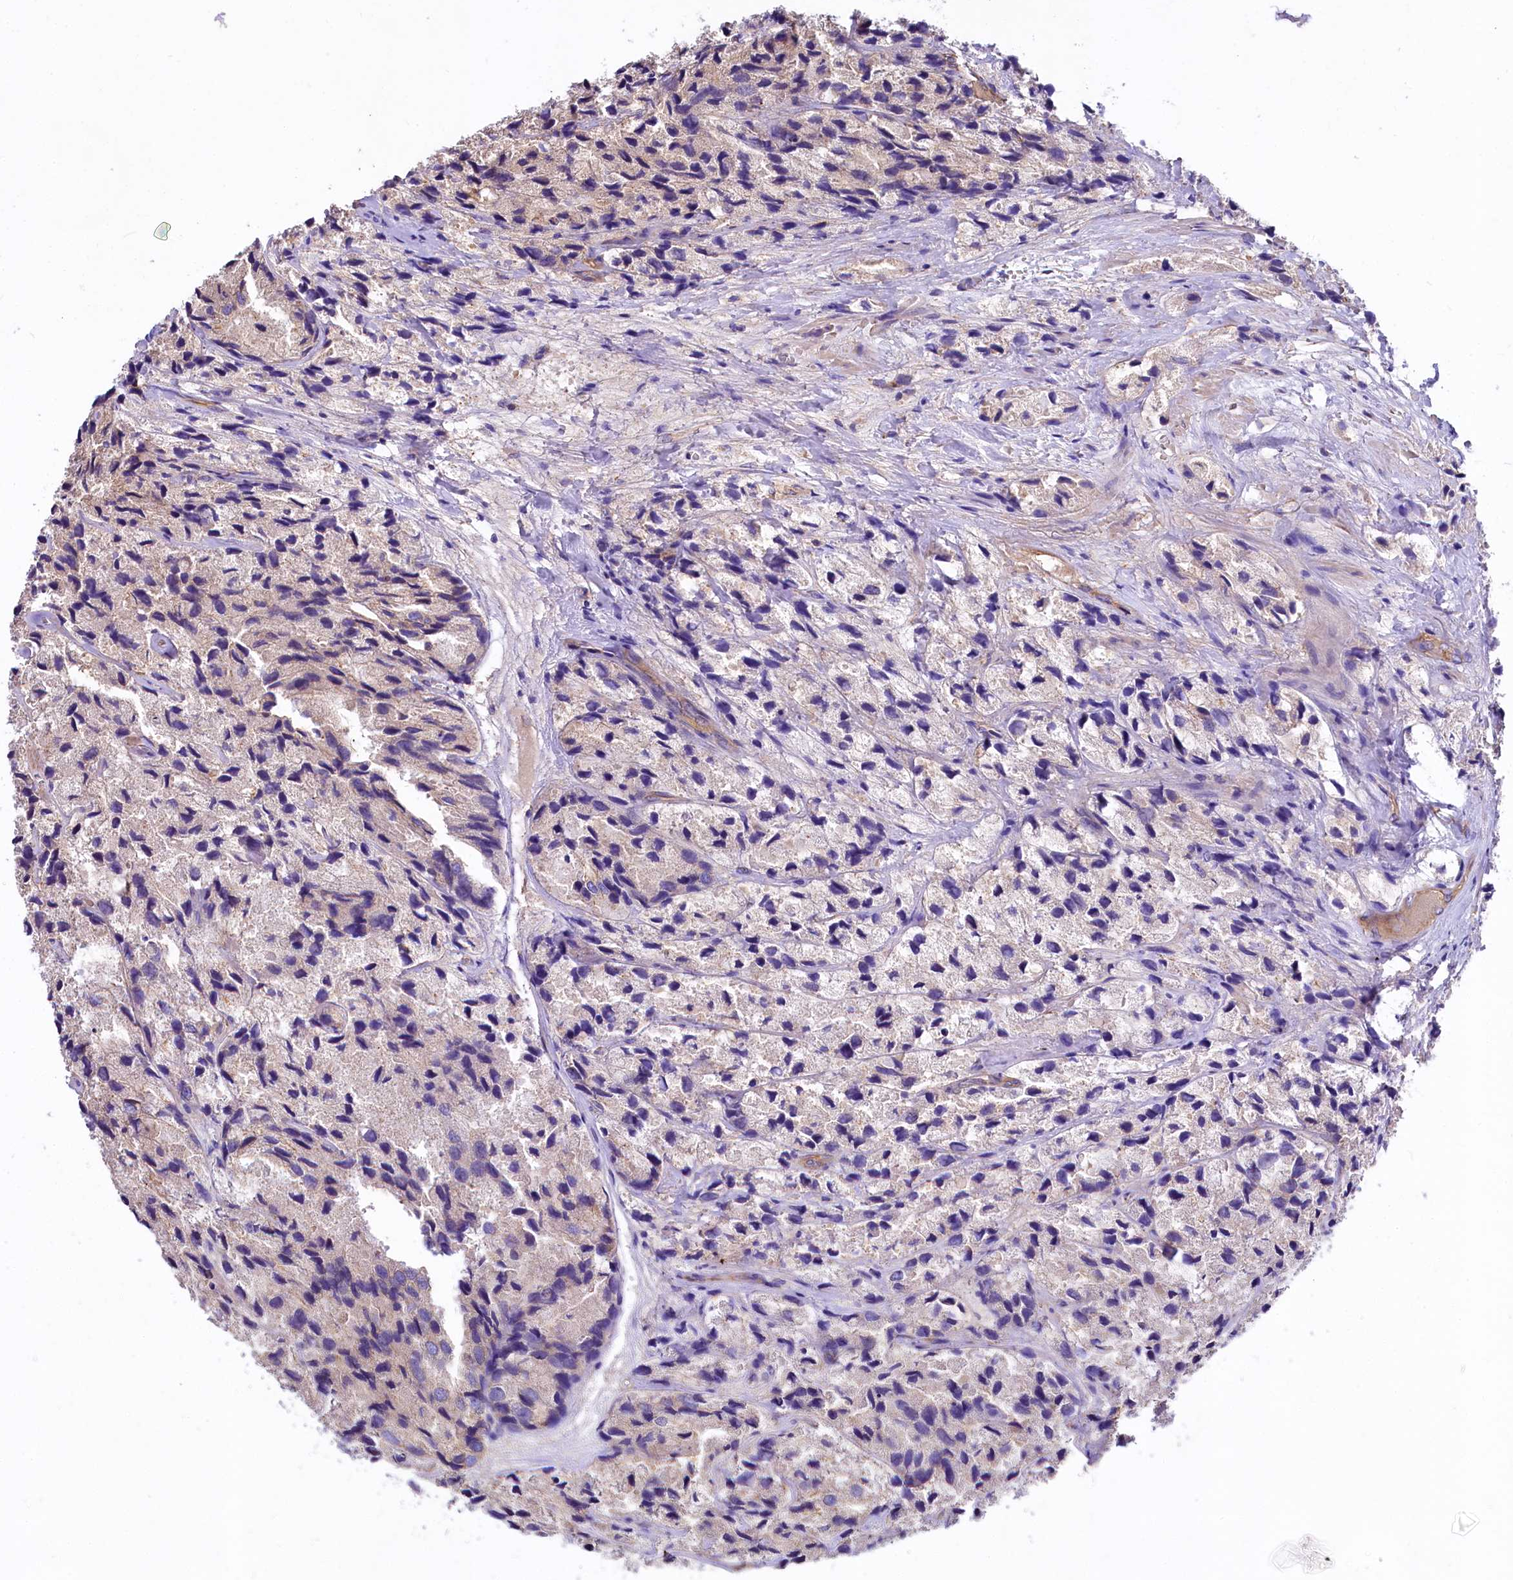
{"staining": {"intensity": "negative", "quantity": "none", "location": "none"}, "tissue": "prostate cancer", "cell_type": "Tumor cells", "image_type": "cancer", "snomed": [{"axis": "morphology", "description": "Adenocarcinoma, High grade"}, {"axis": "topography", "description": "Prostate"}], "caption": "Immunohistochemistry photomicrograph of neoplastic tissue: human prostate cancer stained with DAB (3,3'-diaminobenzidine) shows no significant protein staining in tumor cells. Nuclei are stained in blue.", "gene": "FCHSD2", "patient": {"sex": "male", "age": 66}}